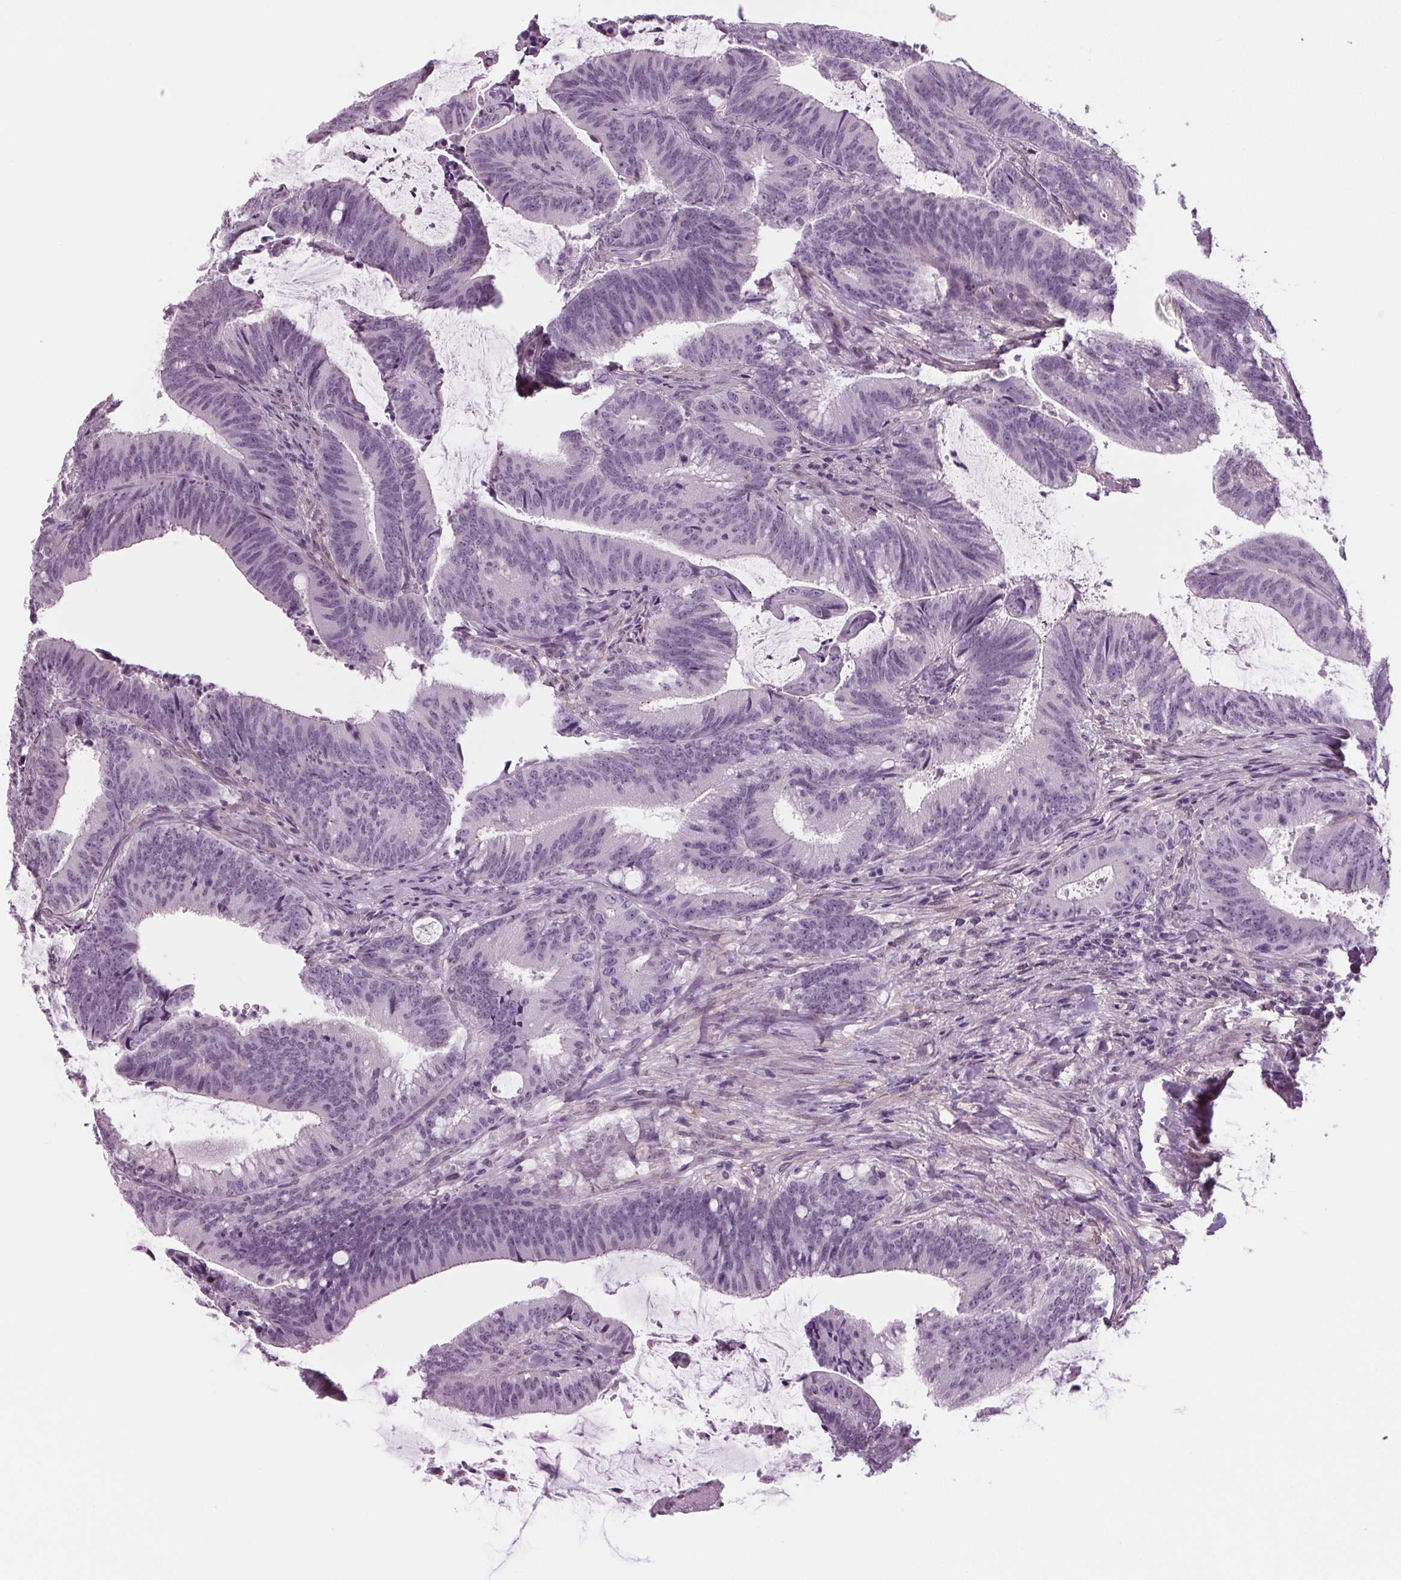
{"staining": {"intensity": "negative", "quantity": "none", "location": "none"}, "tissue": "colorectal cancer", "cell_type": "Tumor cells", "image_type": "cancer", "snomed": [{"axis": "morphology", "description": "Adenocarcinoma, NOS"}, {"axis": "topography", "description": "Colon"}], "caption": "High magnification brightfield microscopy of colorectal cancer stained with DAB (brown) and counterstained with hematoxylin (blue): tumor cells show no significant staining.", "gene": "BHLHE22", "patient": {"sex": "female", "age": 43}}